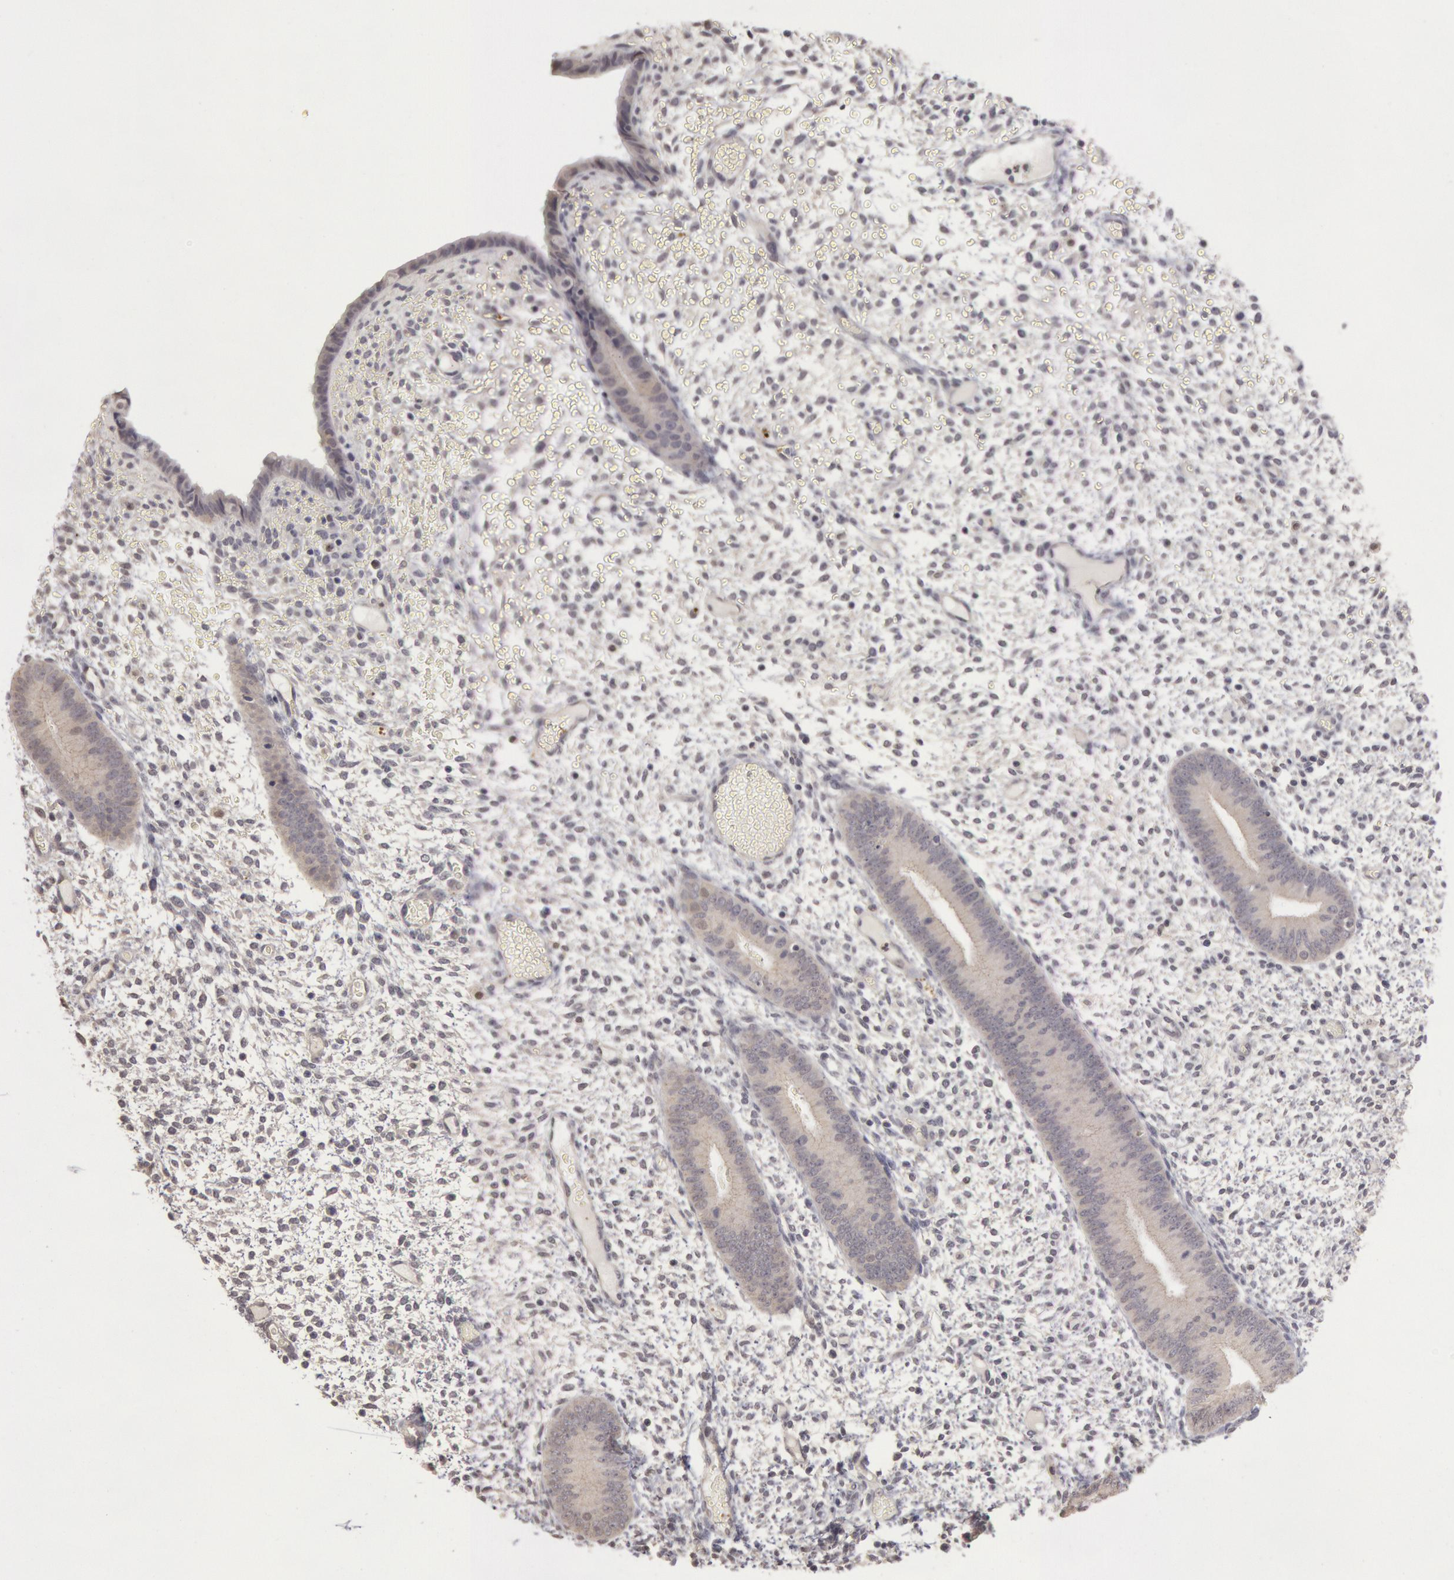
{"staining": {"intensity": "negative", "quantity": "none", "location": "none"}, "tissue": "endometrium", "cell_type": "Cells in endometrial stroma", "image_type": "normal", "snomed": [{"axis": "morphology", "description": "Normal tissue, NOS"}, {"axis": "topography", "description": "Endometrium"}], "caption": "Immunohistochemical staining of normal endometrium reveals no significant expression in cells in endometrial stroma.", "gene": "RIMBP3B", "patient": {"sex": "female", "age": 42}}